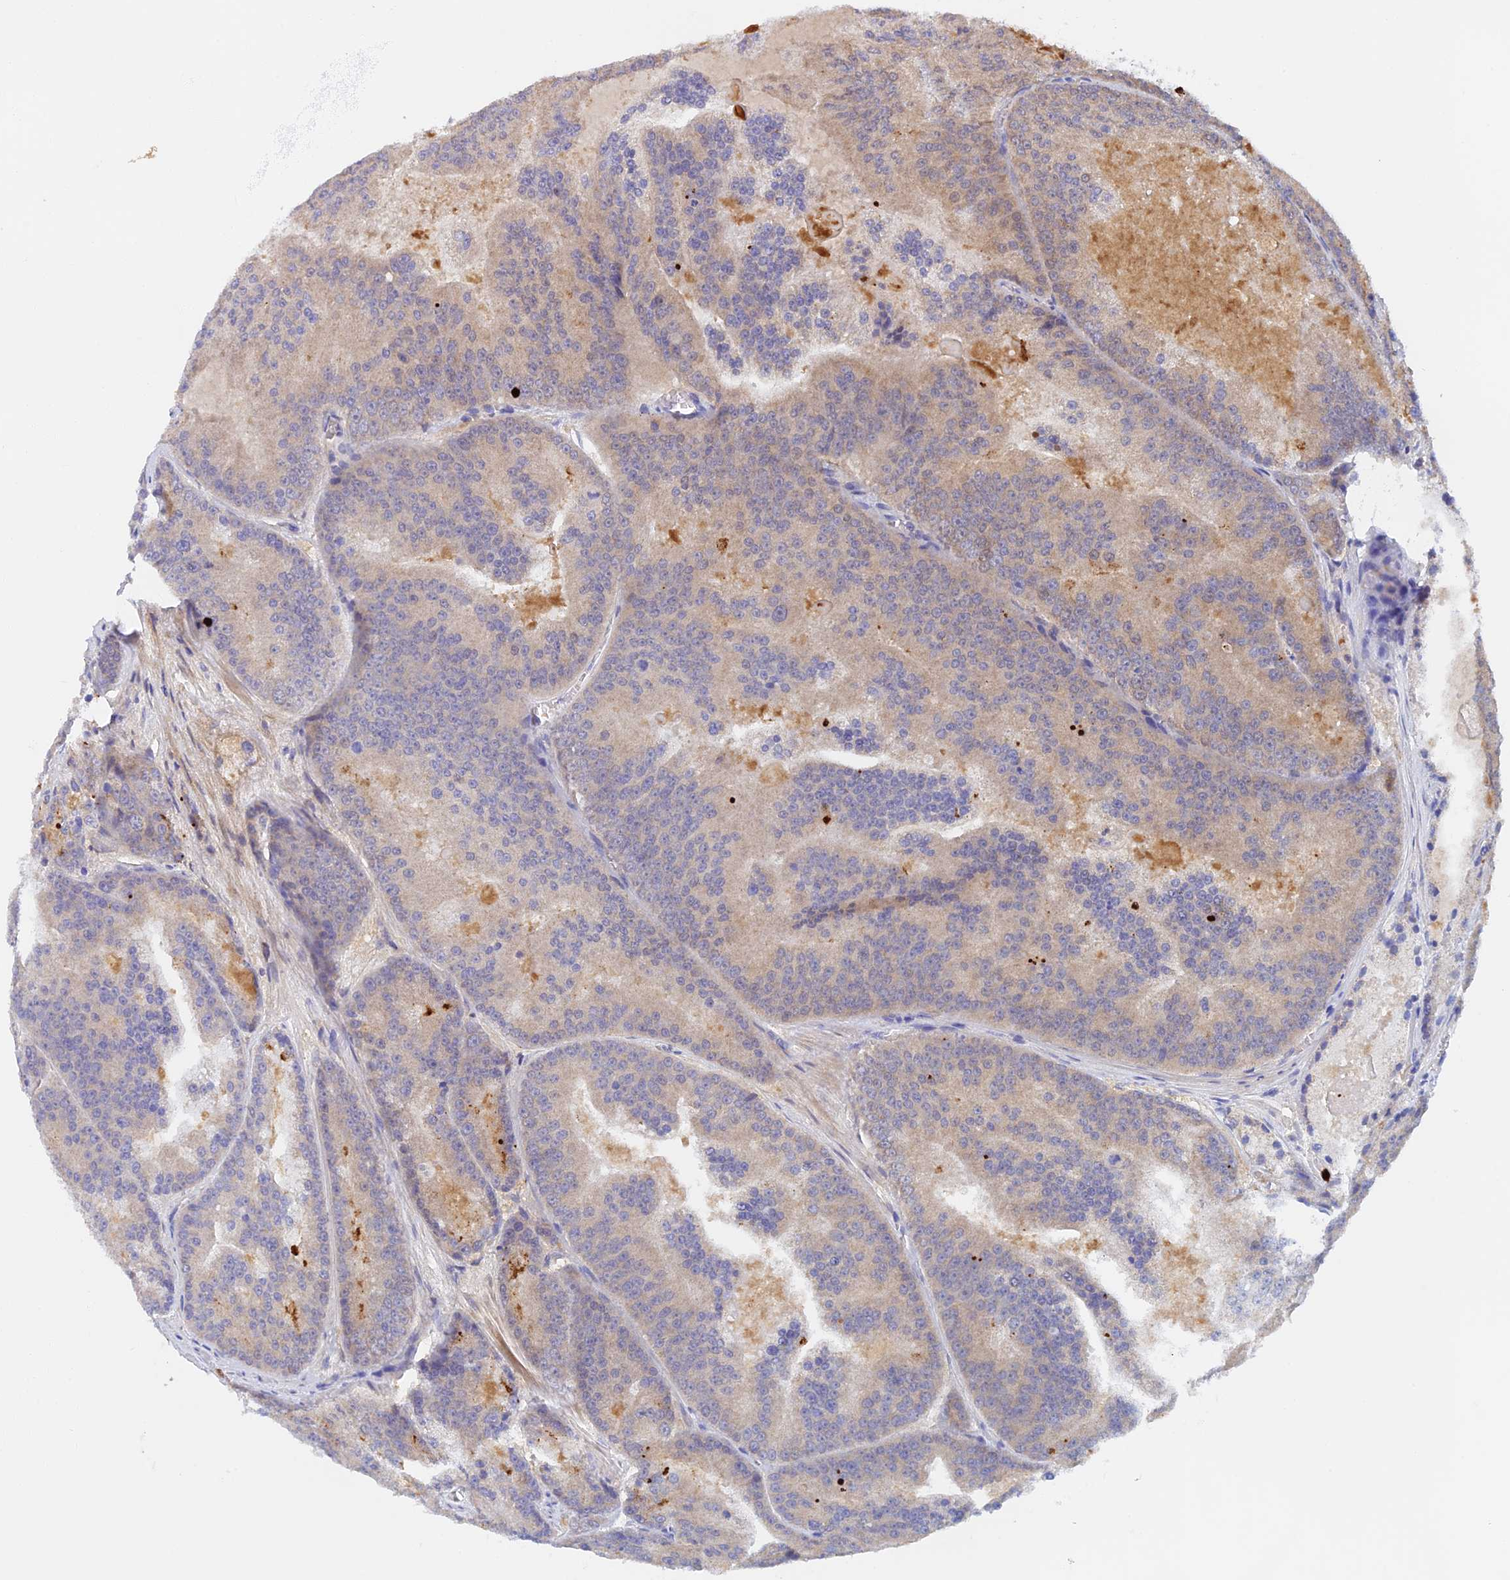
{"staining": {"intensity": "weak", "quantity": "<25%", "location": "cytoplasmic/membranous"}, "tissue": "prostate cancer", "cell_type": "Tumor cells", "image_type": "cancer", "snomed": [{"axis": "morphology", "description": "Adenocarcinoma, High grade"}, {"axis": "topography", "description": "Prostate"}], "caption": "Human prostate cancer (high-grade adenocarcinoma) stained for a protein using immunohistochemistry (IHC) reveals no expression in tumor cells.", "gene": "RANBP6", "patient": {"sex": "male", "age": 61}}